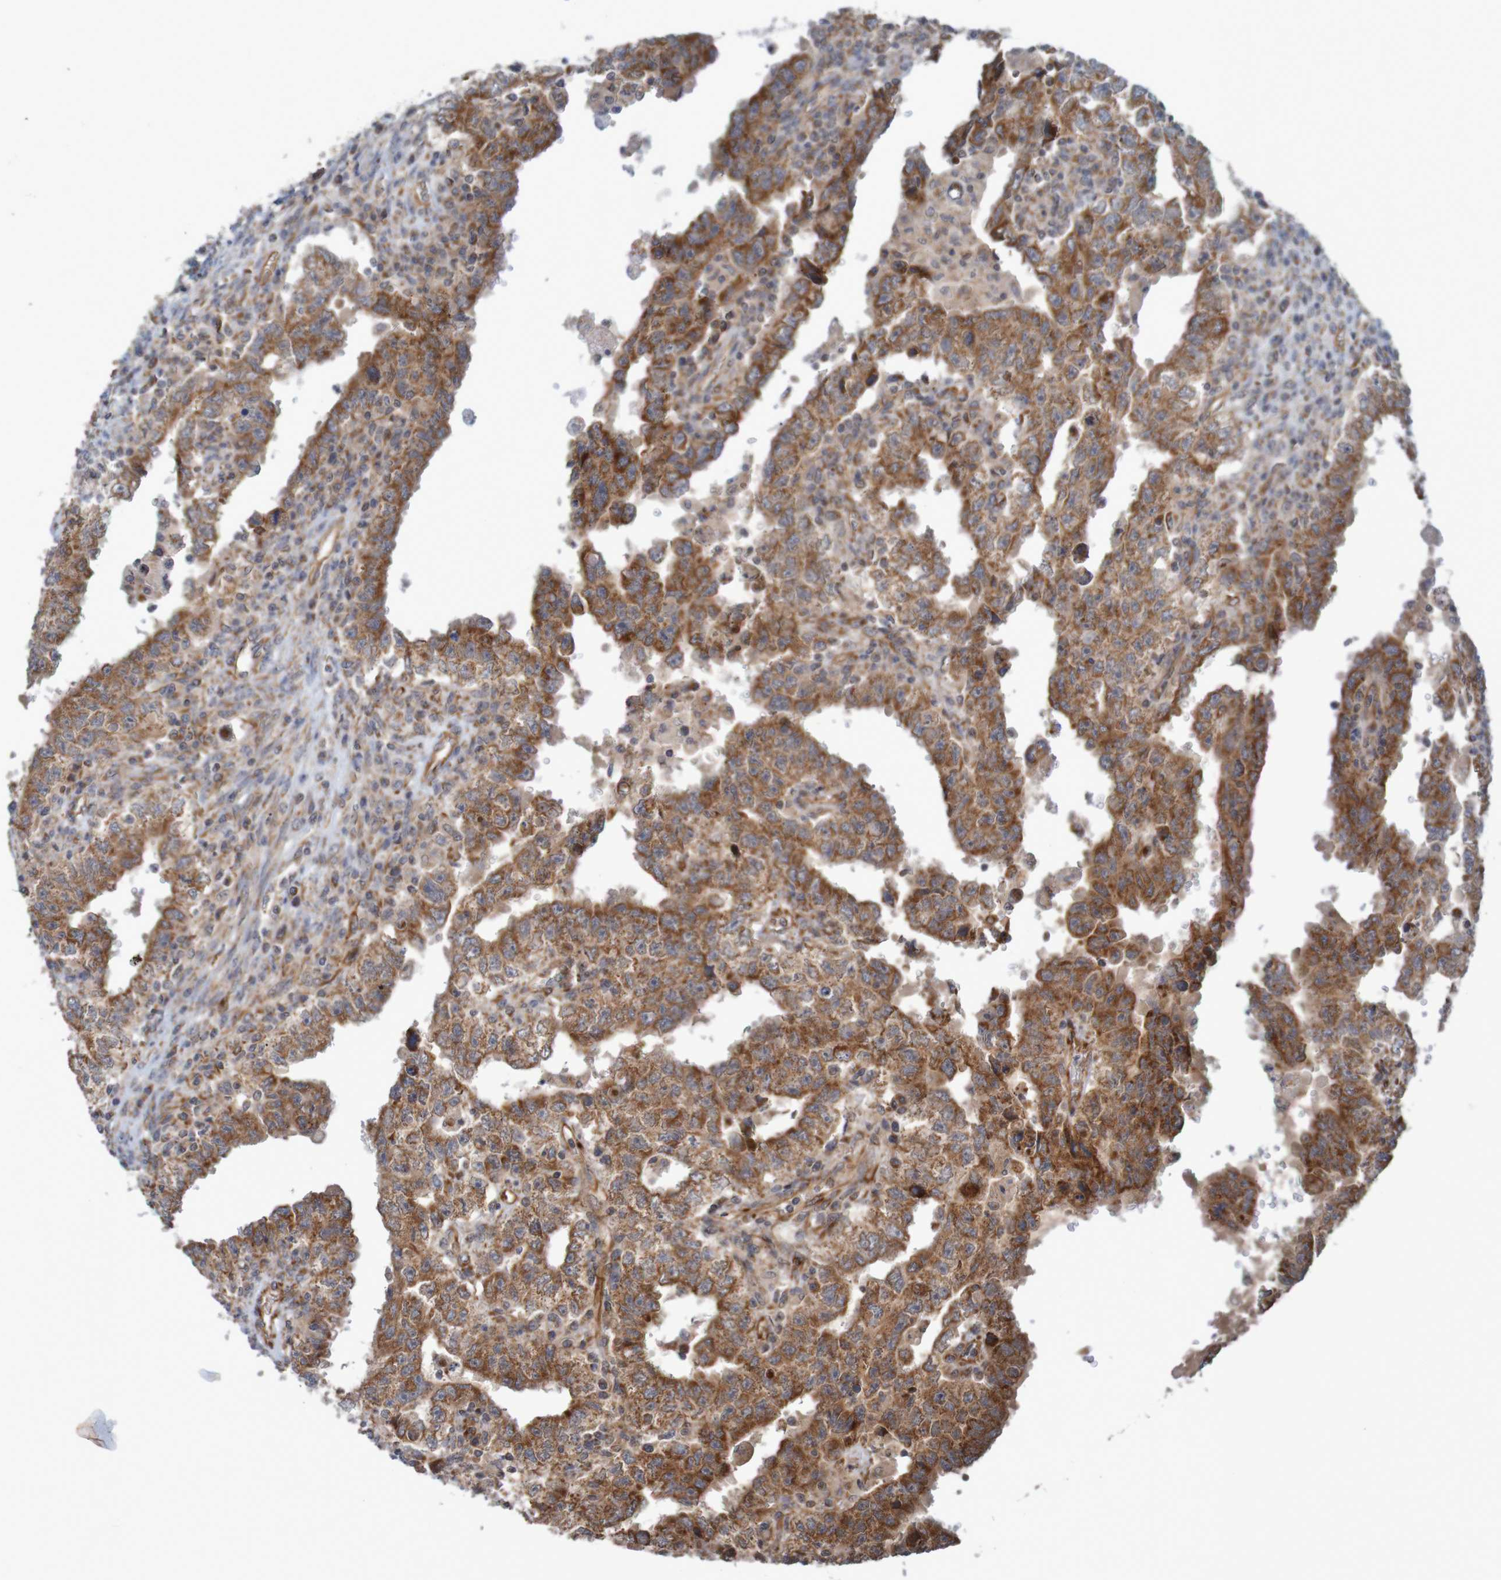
{"staining": {"intensity": "strong", "quantity": ">75%", "location": "cytoplasmic/membranous"}, "tissue": "testis cancer", "cell_type": "Tumor cells", "image_type": "cancer", "snomed": [{"axis": "morphology", "description": "Carcinoma, Embryonal, NOS"}, {"axis": "topography", "description": "Testis"}], "caption": "An image of testis embryonal carcinoma stained for a protein reveals strong cytoplasmic/membranous brown staining in tumor cells.", "gene": "MRPL52", "patient": {"sex": "male", "age": 26}}